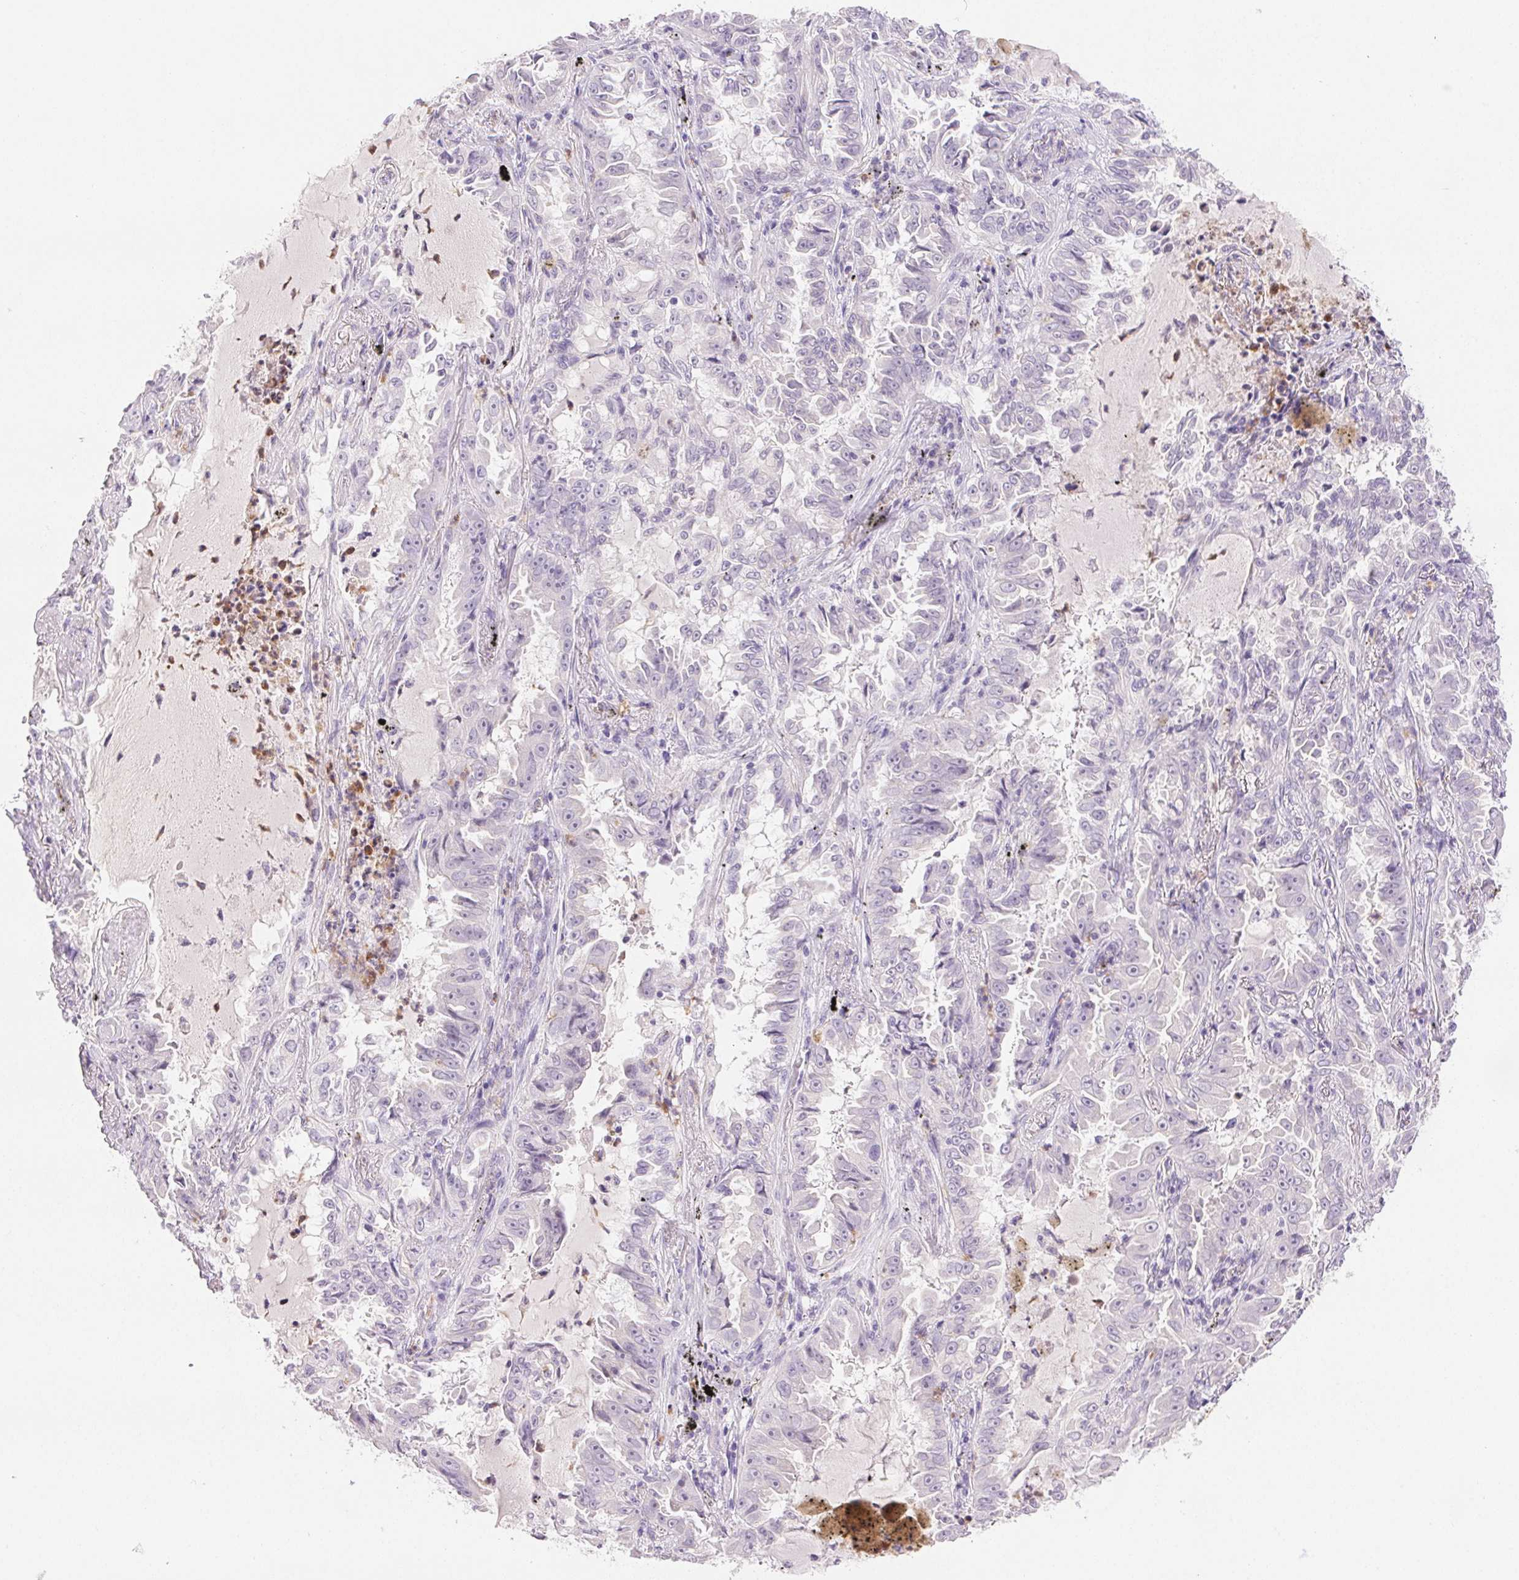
{"staining": {"intensity": "negative", "quantity": "none", "location": "none"}, "tissue": "lung cancer", "cell_type": "Tumor cells", "image_type": "cancer", "snomed": [{"axis": "morphology", "description": "Adenocarcinoma, NOS"}, {"axis": "topography", "description": "Lung"}], "caption": "A histopathology image of lung adenocarcinoma stained for a protein exhibits no brown staining in tumor cells. (DAB immunohistochemistry (IHC), high magnification).", "gene": "EMX2", "patient": {"sex": "female", "age": 52}}